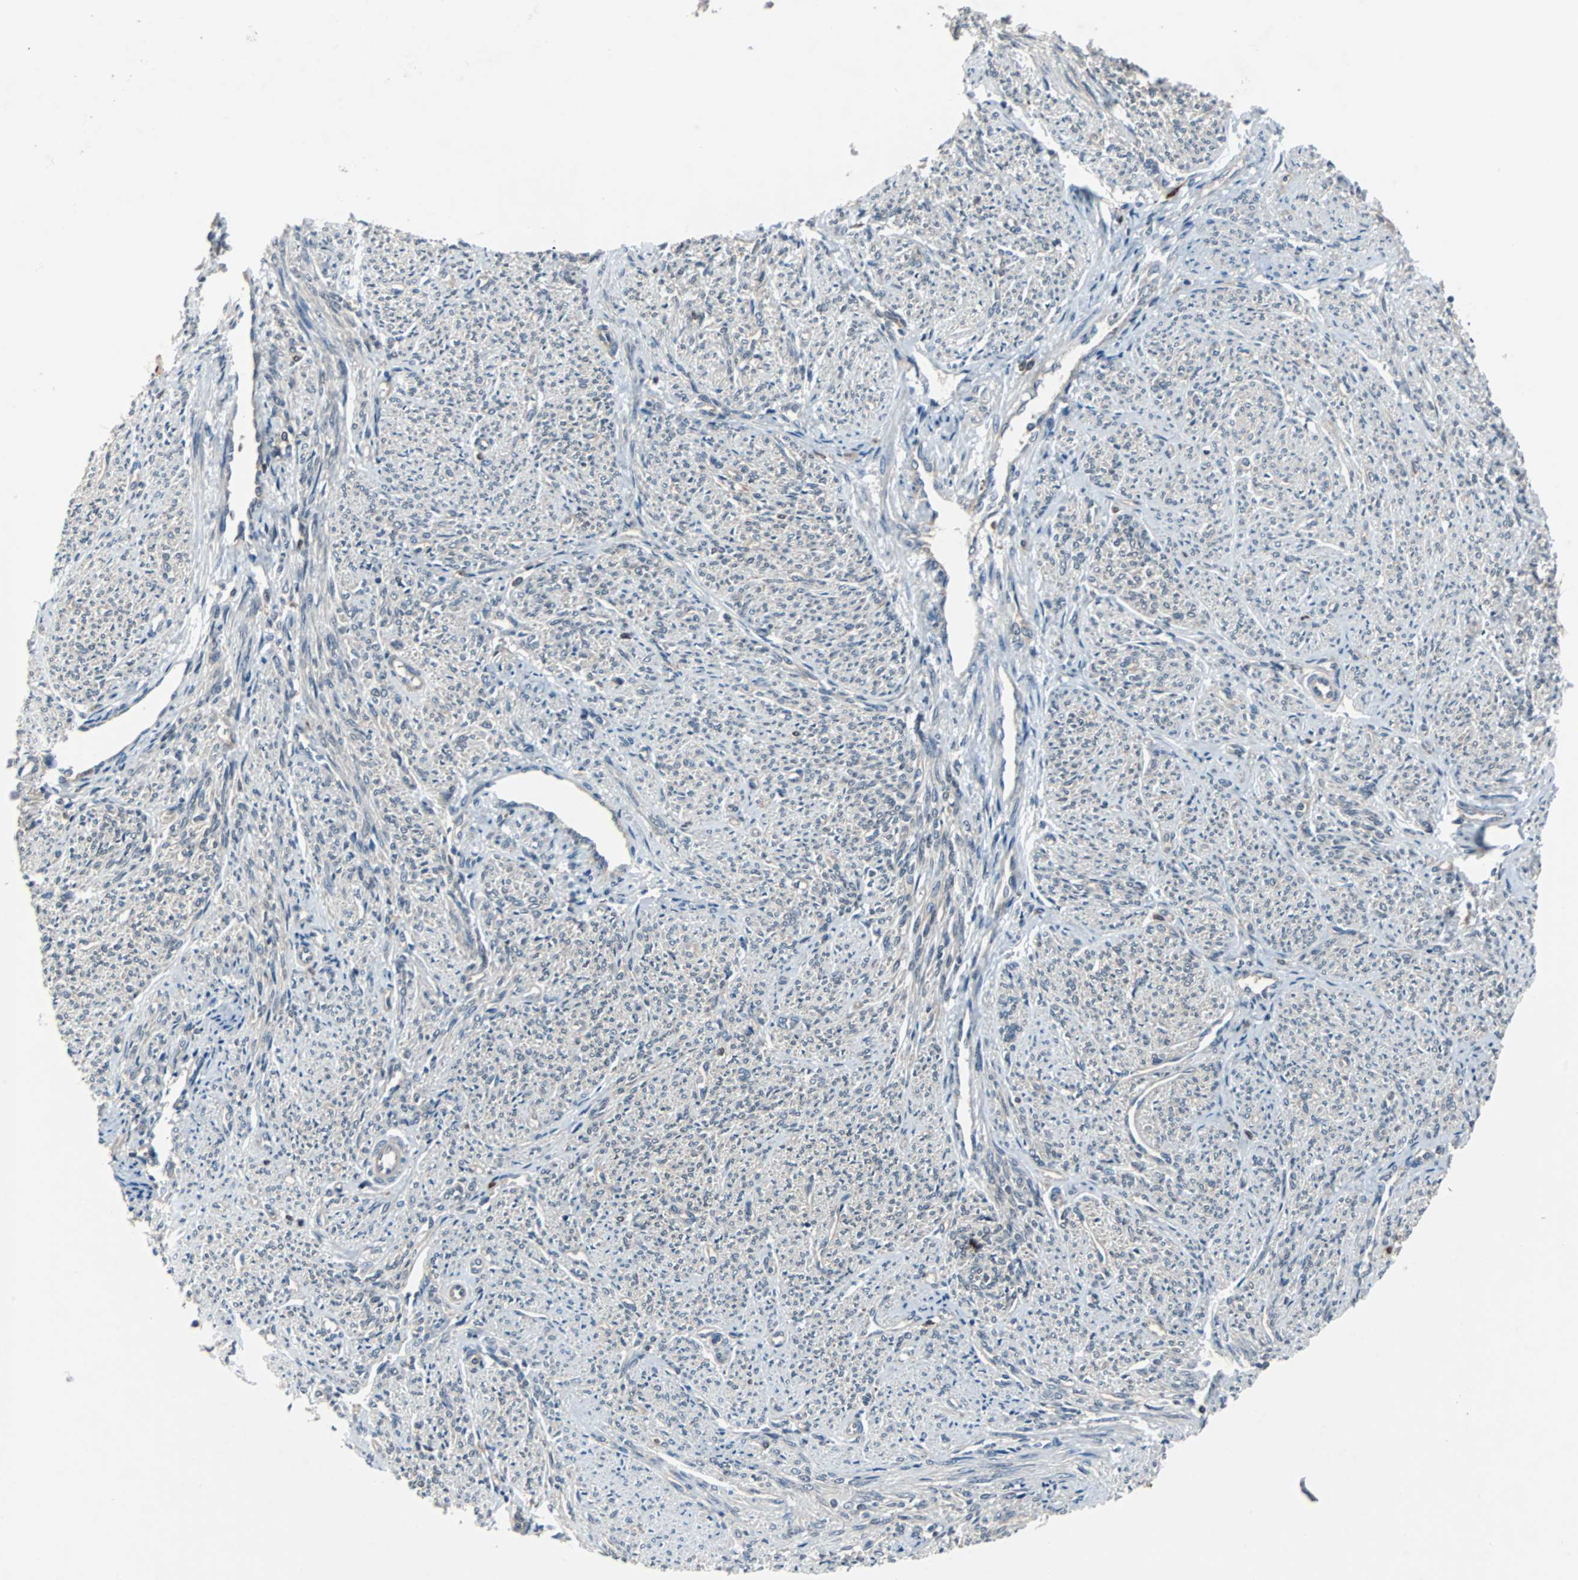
{"staining": {"intensity": "weak", "quantity": ">75%", "location": "cytoplasmic/membranous"}, "tissue": "smooth muscle", "cell_type": "Smooth muscle cells", "image_type": "normal", "snomed": [{"axis": "morphology", "description": "Normal tissue, NOS"}, {"axis": "topography", "description": "Smooth muscle"}], "caption": "Smooth muscle stained with DAB (3,3'-diaminobenzidine) IHC reveals low levels of weak cytoplasmic/membranous positivity in about >75% of smooth muscle cells. (DAB = brown stain, brightfield microscopy at high magnification).", "gene": "PAK1", "patient": {"sex": "female", "age": 65}}